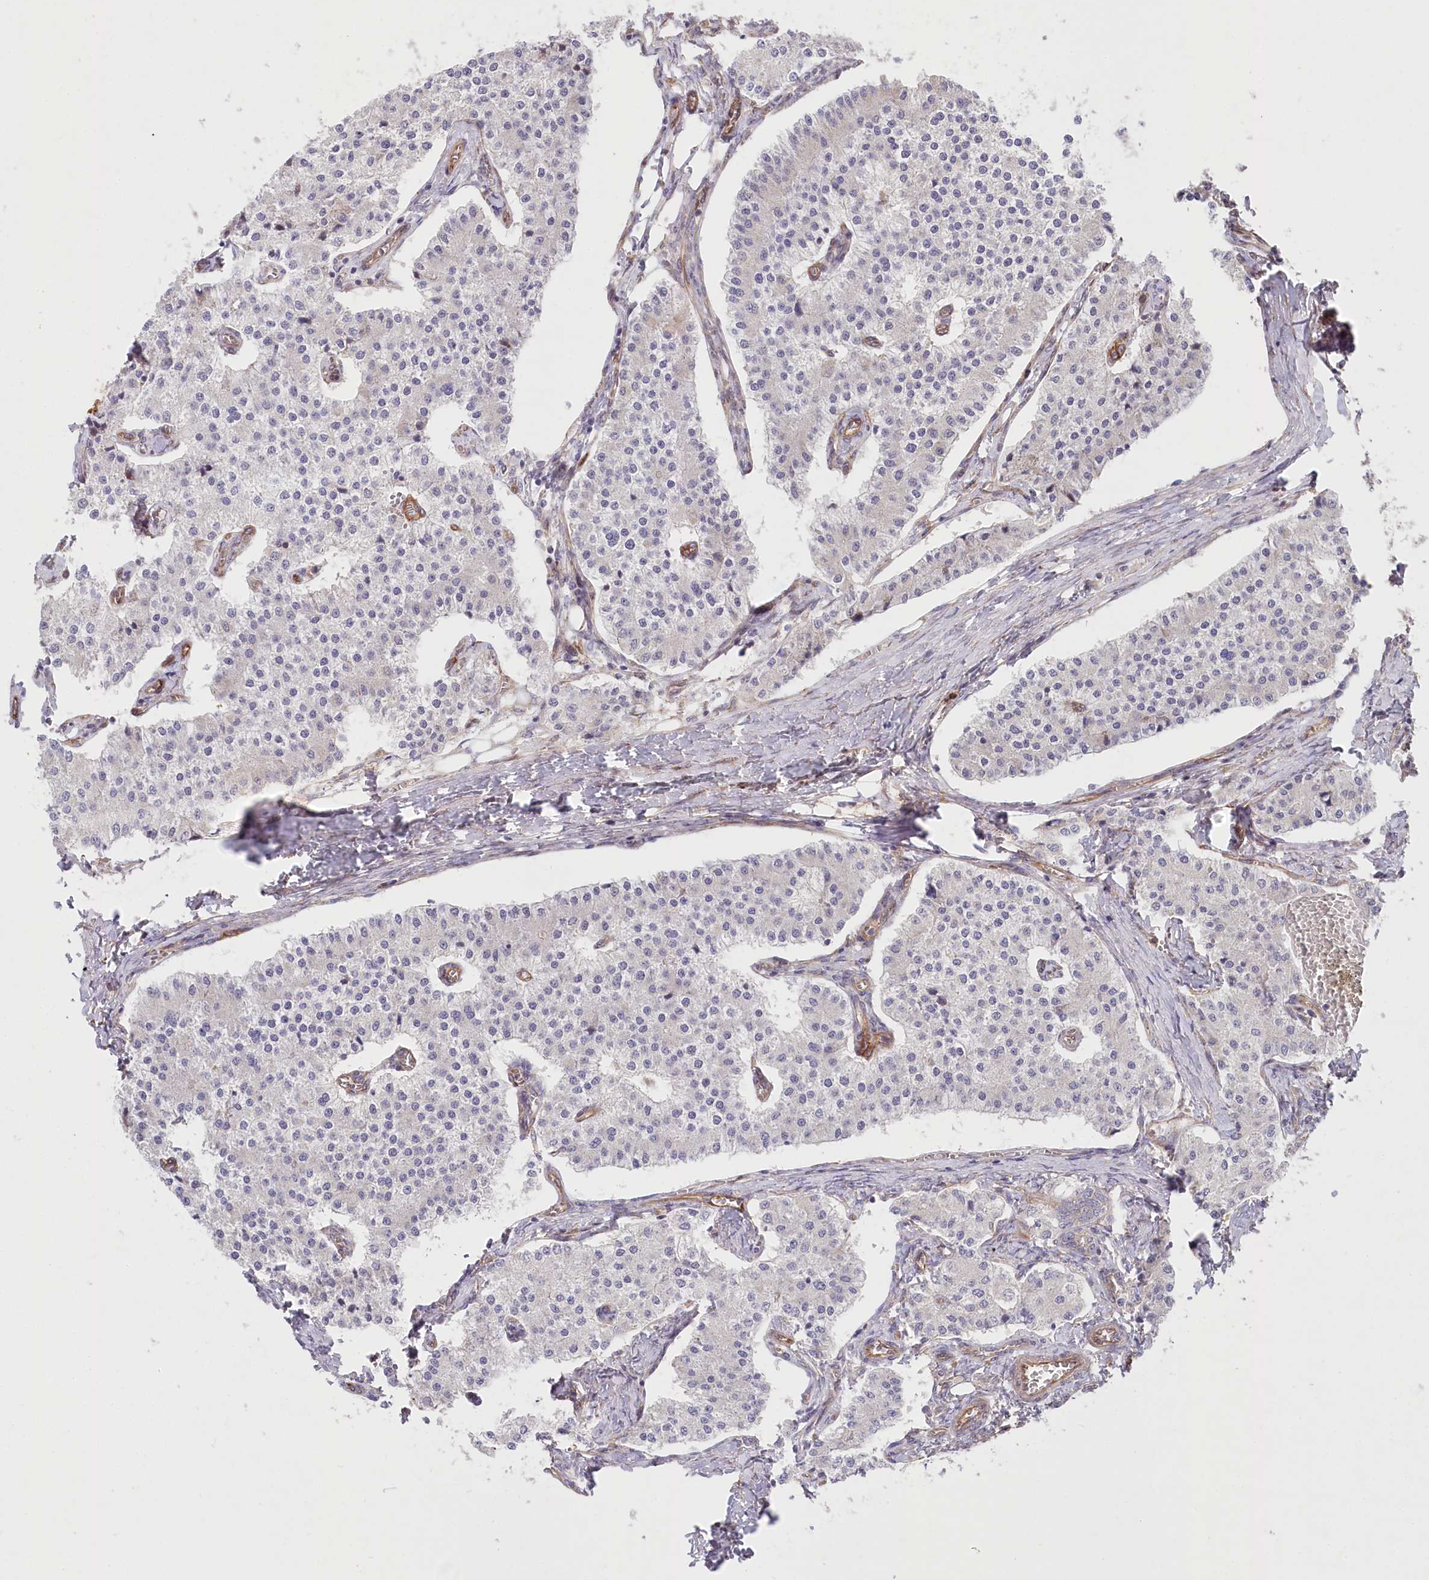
{"staining": {"intensity": "negative", "quantity": "none", "location": "none"}, "tissue": "carcinoid", "cell_type": "Tumor cells", "image_type": "cancer", "snomed": [{"axis": "morphology", "description": "Carcinoid, malignant, NOS"}, {"axis": "topography", "description": "Colon"}], "caption": "Tumor cells are negative for brown protein staining in malignant carcinoid.", "gene": "MTPAP", "patient": {"sex": "female", "age": 52}}